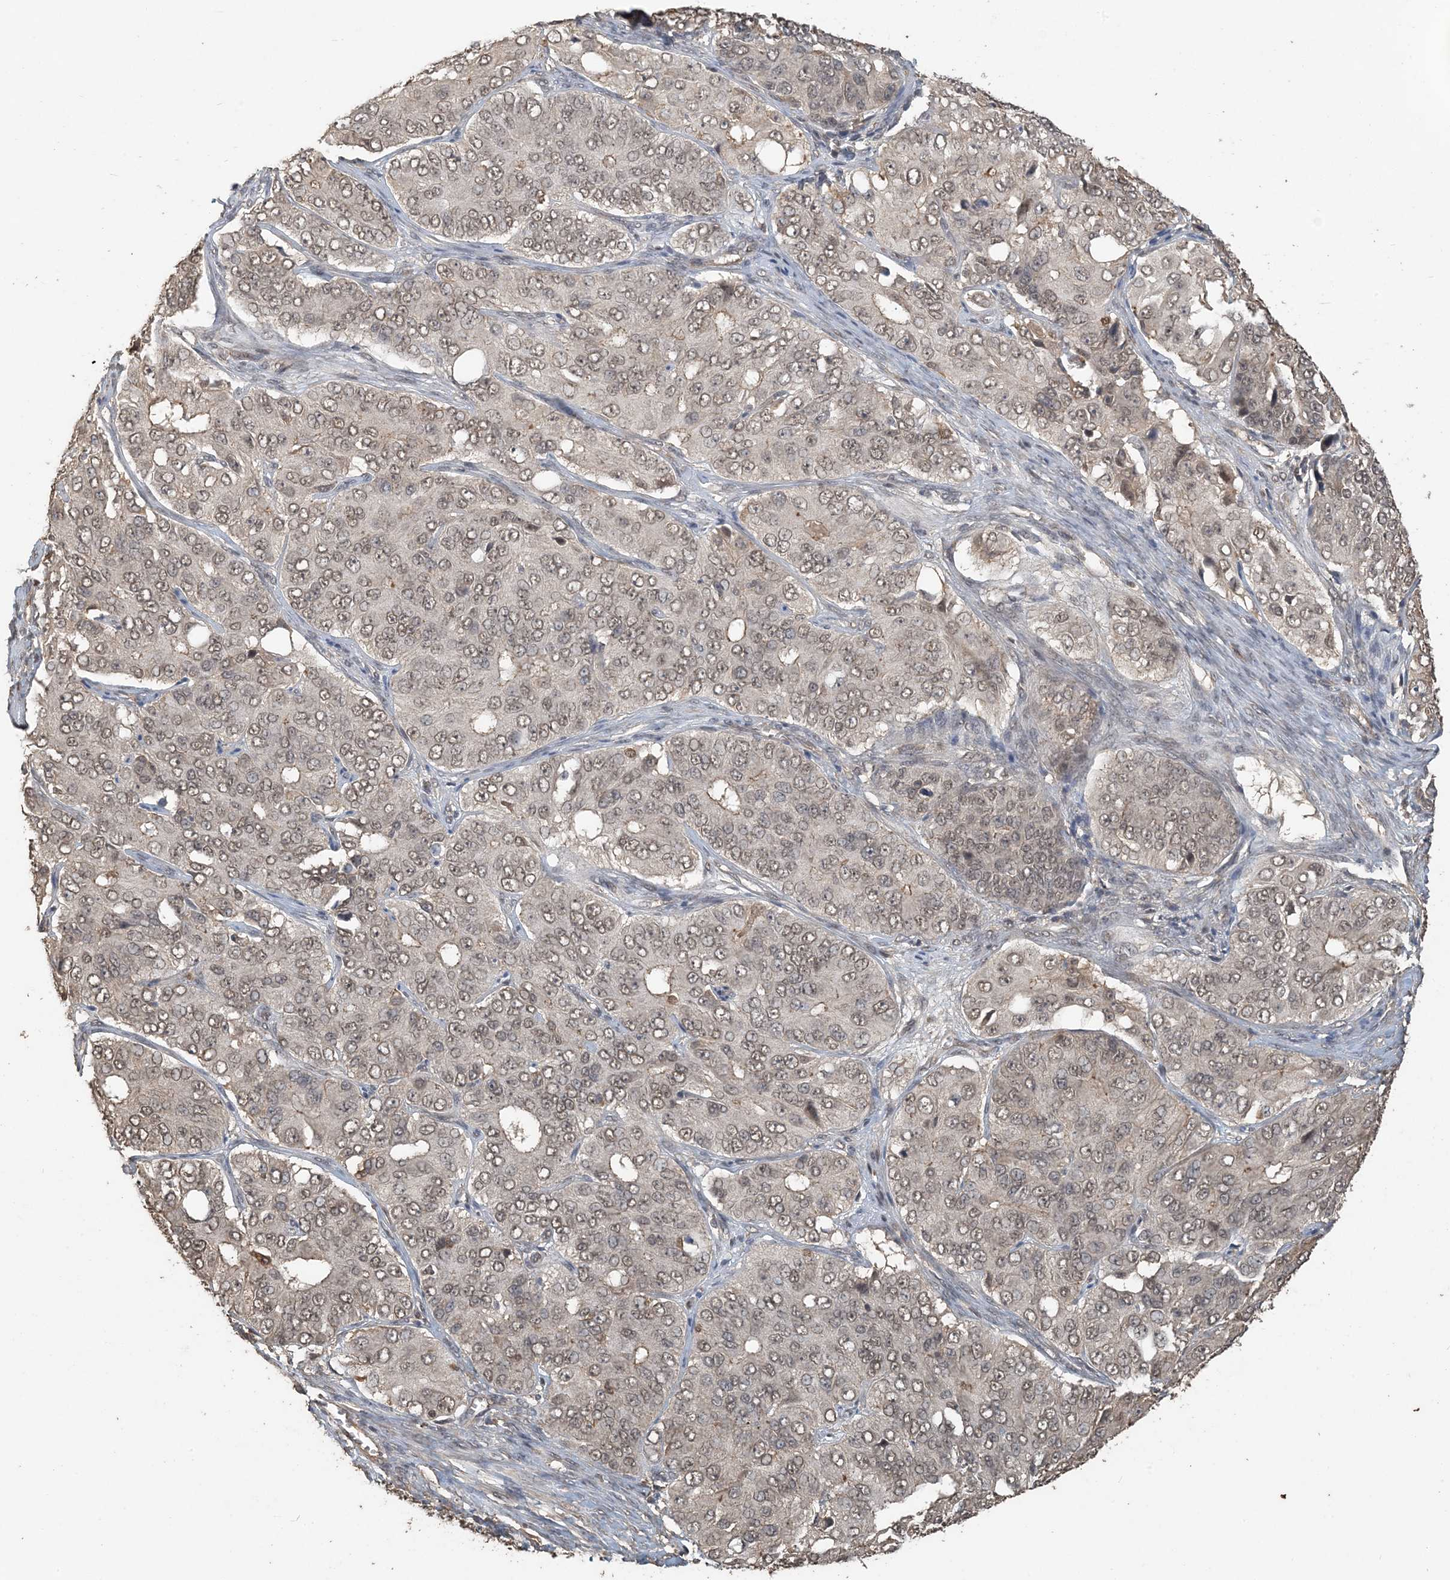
{"staining": {"intensity": "weak", "quantity": ">75%", "location": "nuclear"}, "tissue": "ovarian cancer", "cell_type": "Tumor cells", "image_type": "cancer", "snomed": [{"axis": "morphology", "description": "Carcinoma, endometroid"}, {"axis": "topography", "description": "Ovary"}], "caption": "DAB (3,3'-diaminobenzidine) immunohistochemical staining of ovarian endometroid carcinoma reveals weak nuclear protein expression in about >75% of tumor cells.", "gene": "ZC3H12A", "patient": {"sex": "female", "age": 51}}